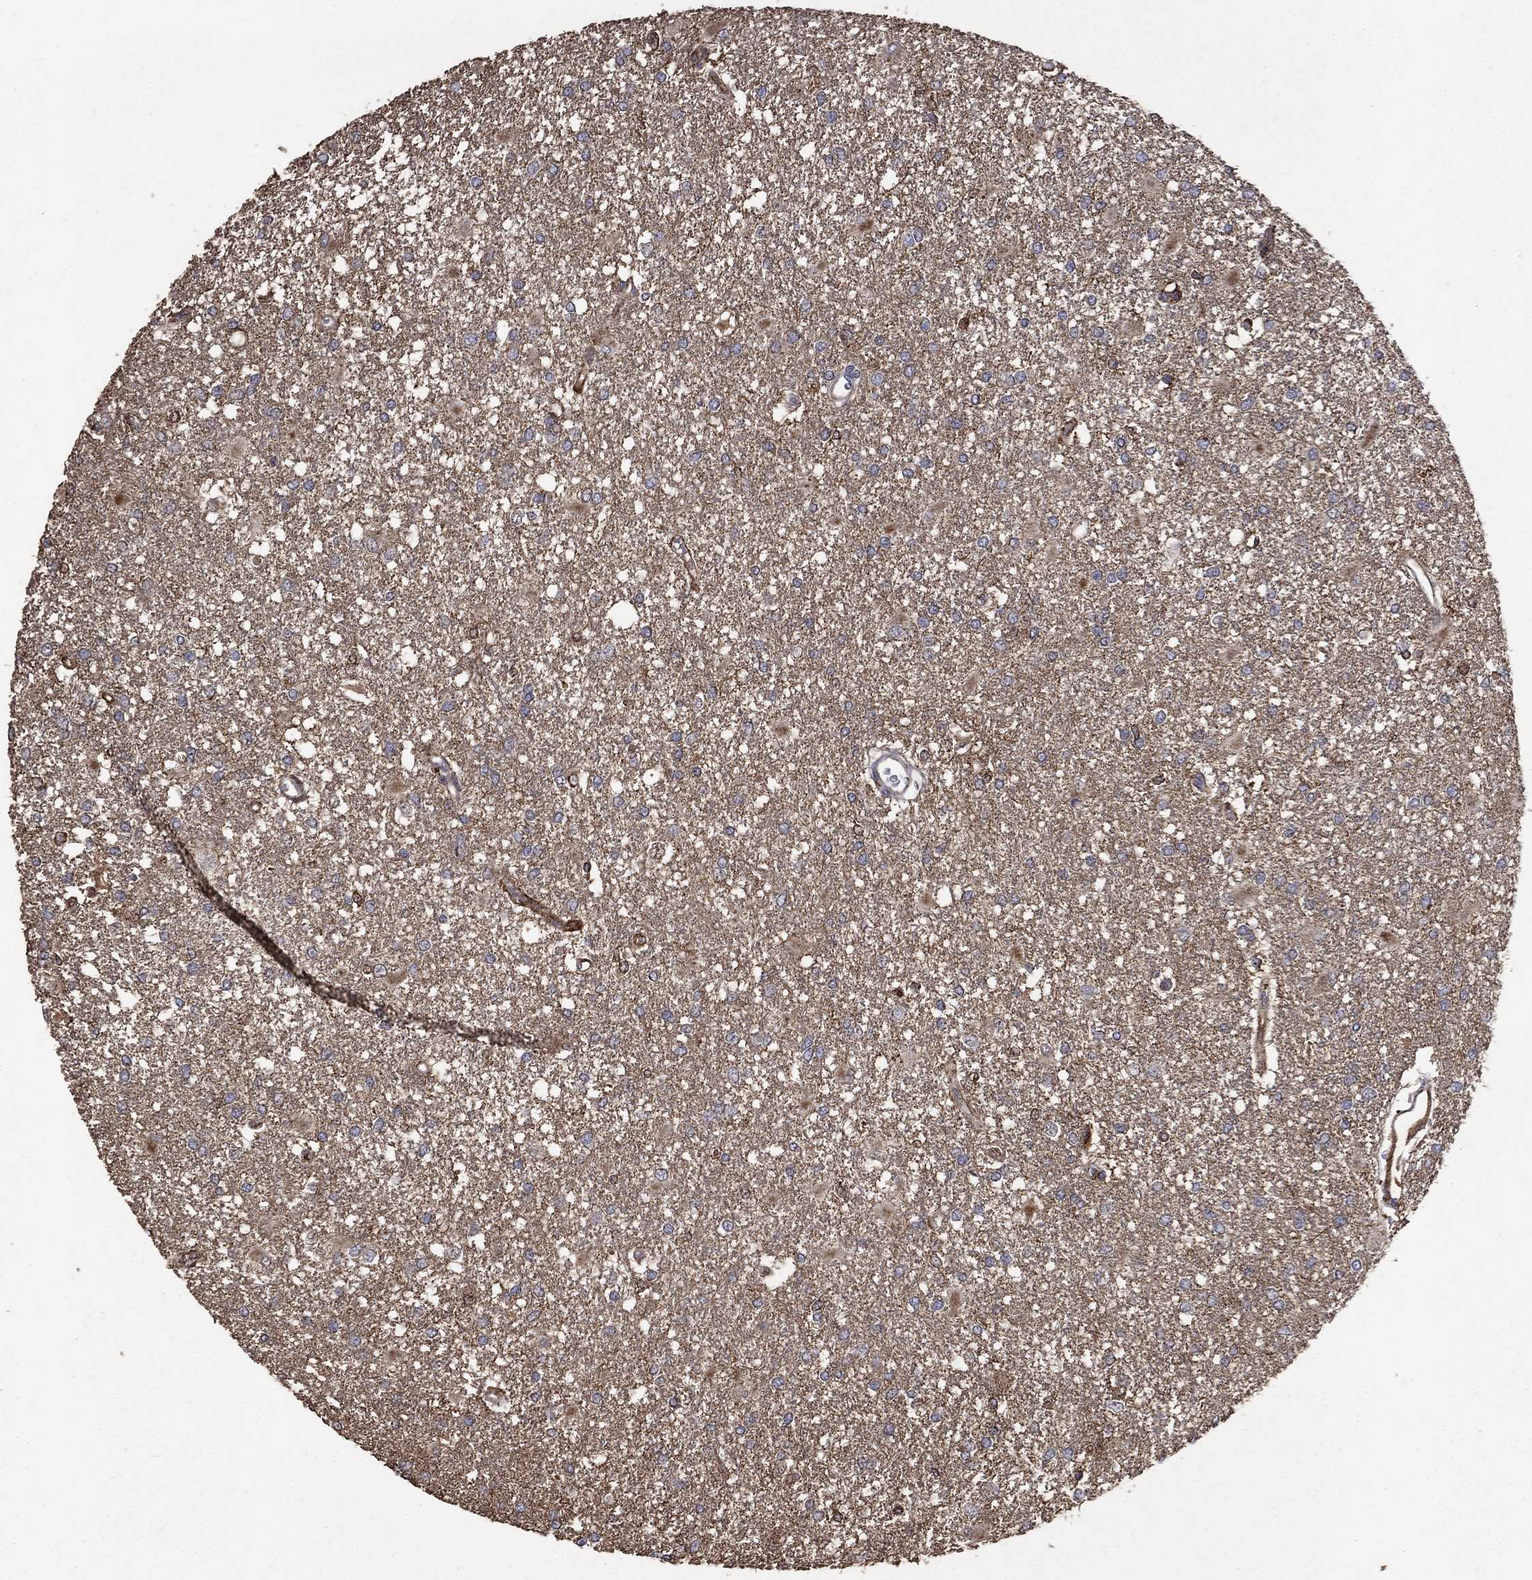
{"staining": {"intensity": "strong", "quantity": "<25%", "location": "cytoplasmic/membranous"}, "tissue": "glioma", "cell_type": "Tumor cells", "image_type": "cancer", "snomed": [{"axis": "morphology", "description": "Glioma, malignant, High grade"}, {"axis": "topography", "description": "Cerebral cortex"}], "caption": "Protein staining shows strong cytoplasmic/membranous expression in approximately <25% of tumor cells in glioma.", "gene": "CD24", "patient": {"sex": "male", "age": 79}}